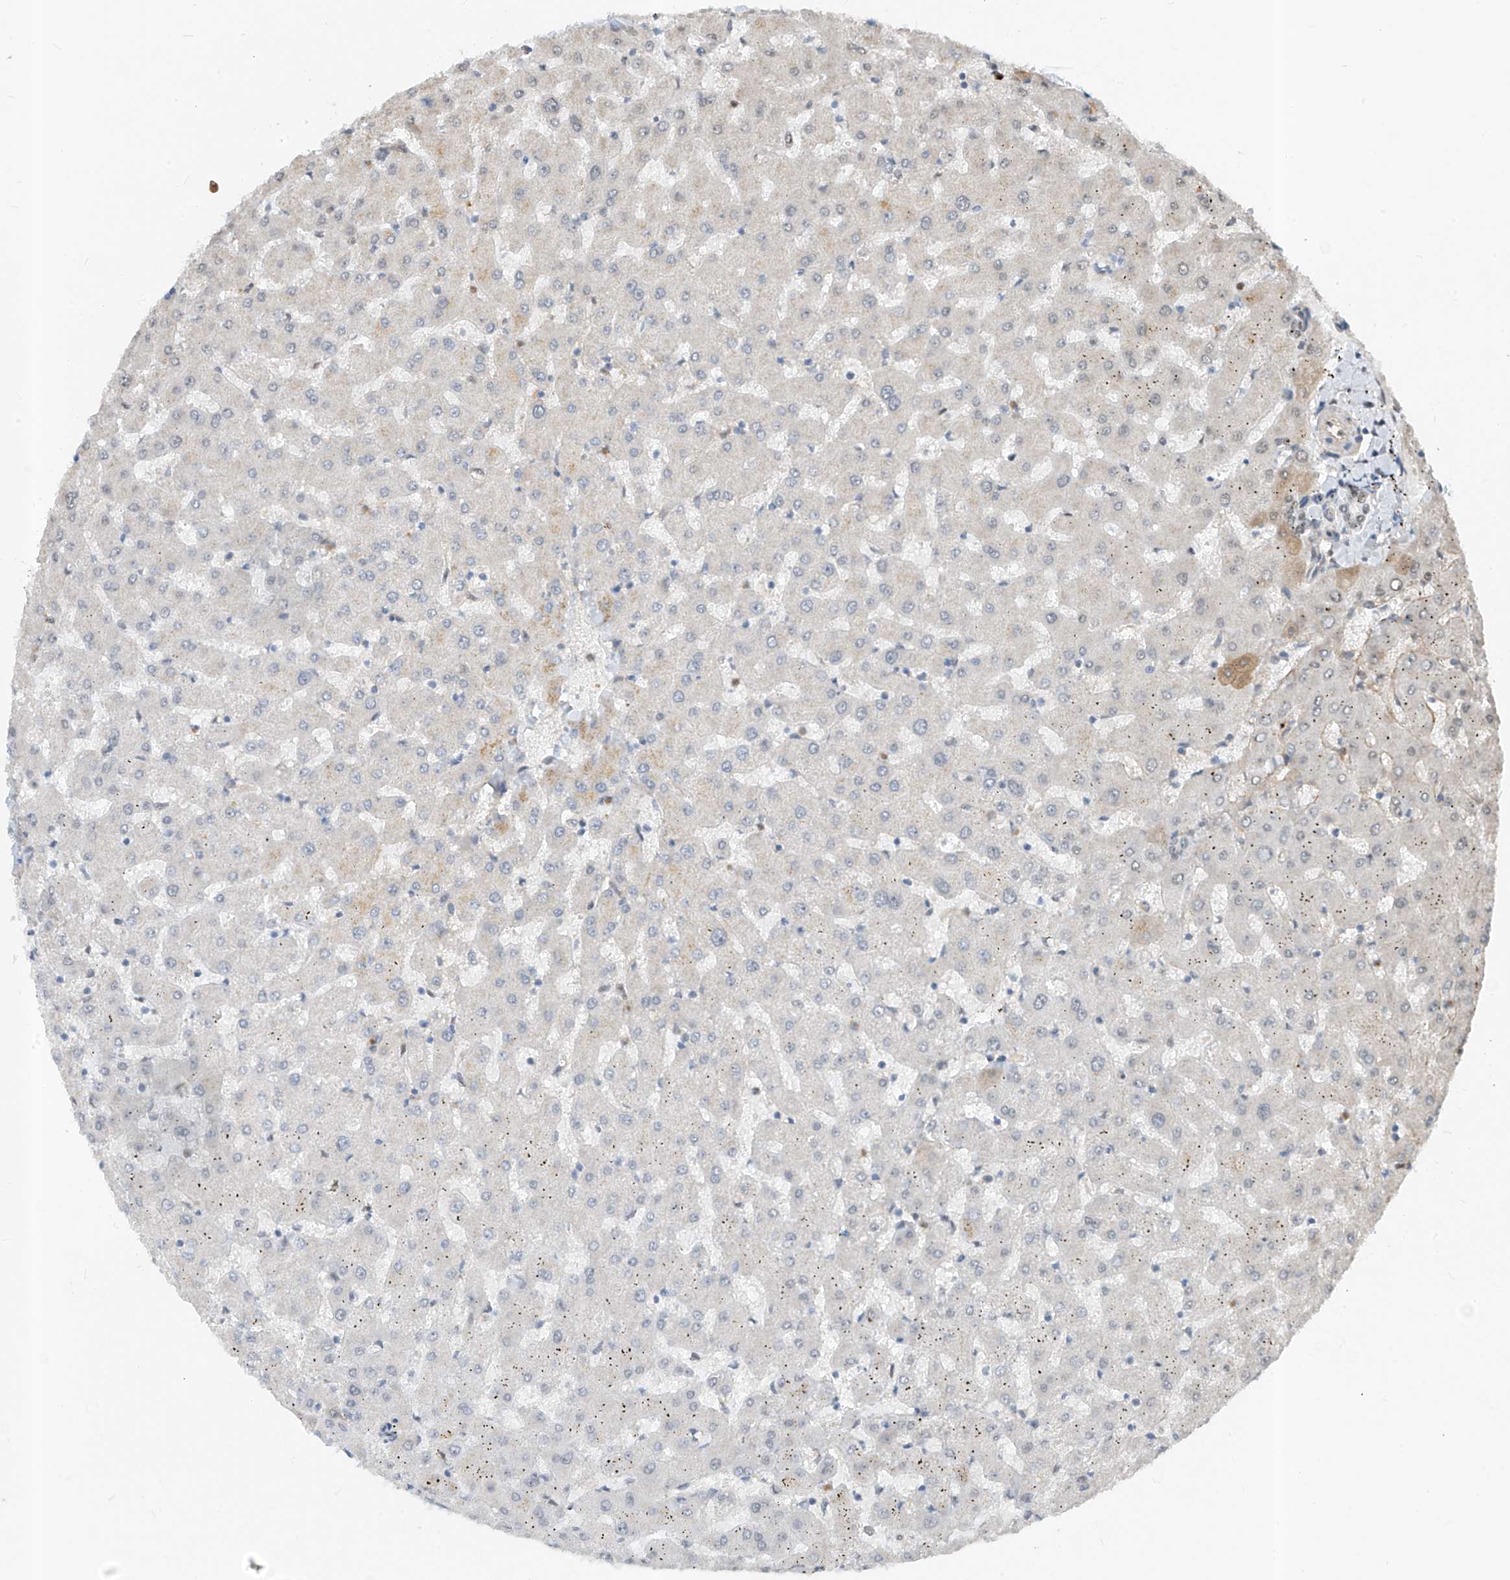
{"staining": {"intensity": "negative", "quantity": "none", "location": "none"}, "tissue": "liver", "cell_type": "Cholangiocytes", "image_type": "normal", "snomed": [{"axis": "morphology", "description": "Normal tissue, NOS"}, {"axis": "topography", "description": "Liver"}], "caption": "This is a histopathology image of immunohistochemistry (IHC) staining of benign liver, which shows no positivity in cholangiocytes. (DAB IHC visualized using brightfield microscopy, high magnification).", "gene": "RBP7", "patient": {"sex": "female", "age": 63}}